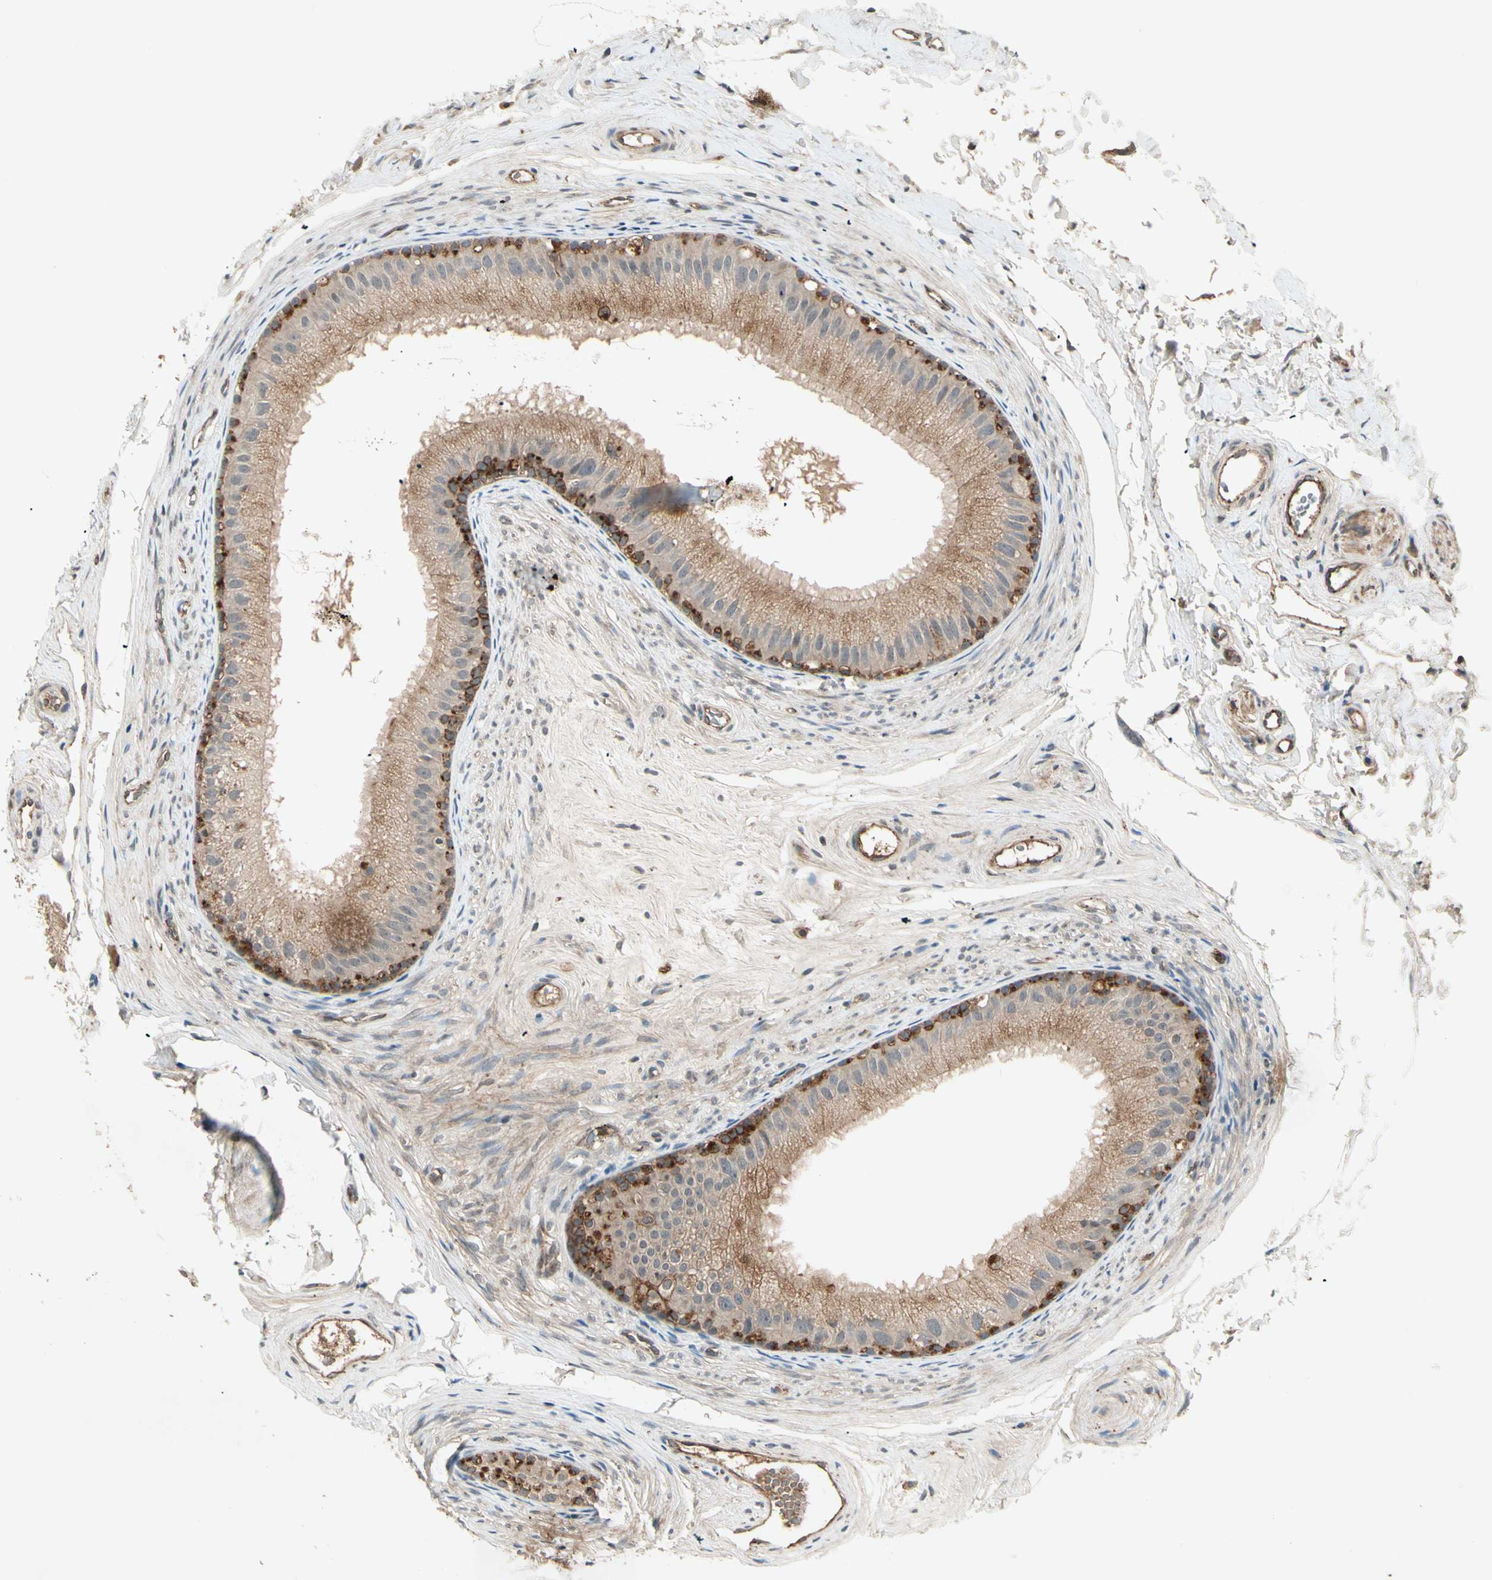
{"staining": {"intensity": "strong", "quantity": "25%-75%", "location": "cytoplasmic/membranous"}, "tissue": "epididymis", "cell_type": "Glandular cells", "image_type": "normal", "snomed": [{"axis": "morphology", "description": "Normal tissue, NOS"}, {"axis": "topography", "description": "Epididymis"}], "caption": "Immunohistochemistry staining of normal epididymis, which demonstrates high levels of strong cytoplasmic/membranous staining in about 25%-75% of glandular cells indicating strong cytoplasmic/membranous protein expression. The staining was performed using DAB (3,3'-diaminobenzidine) (brown) for protein detection and nuclei were counterstained in hematoxylin (blue).", "gene": "FLOT1", "patient": {"sex": "male", "age": 56}}